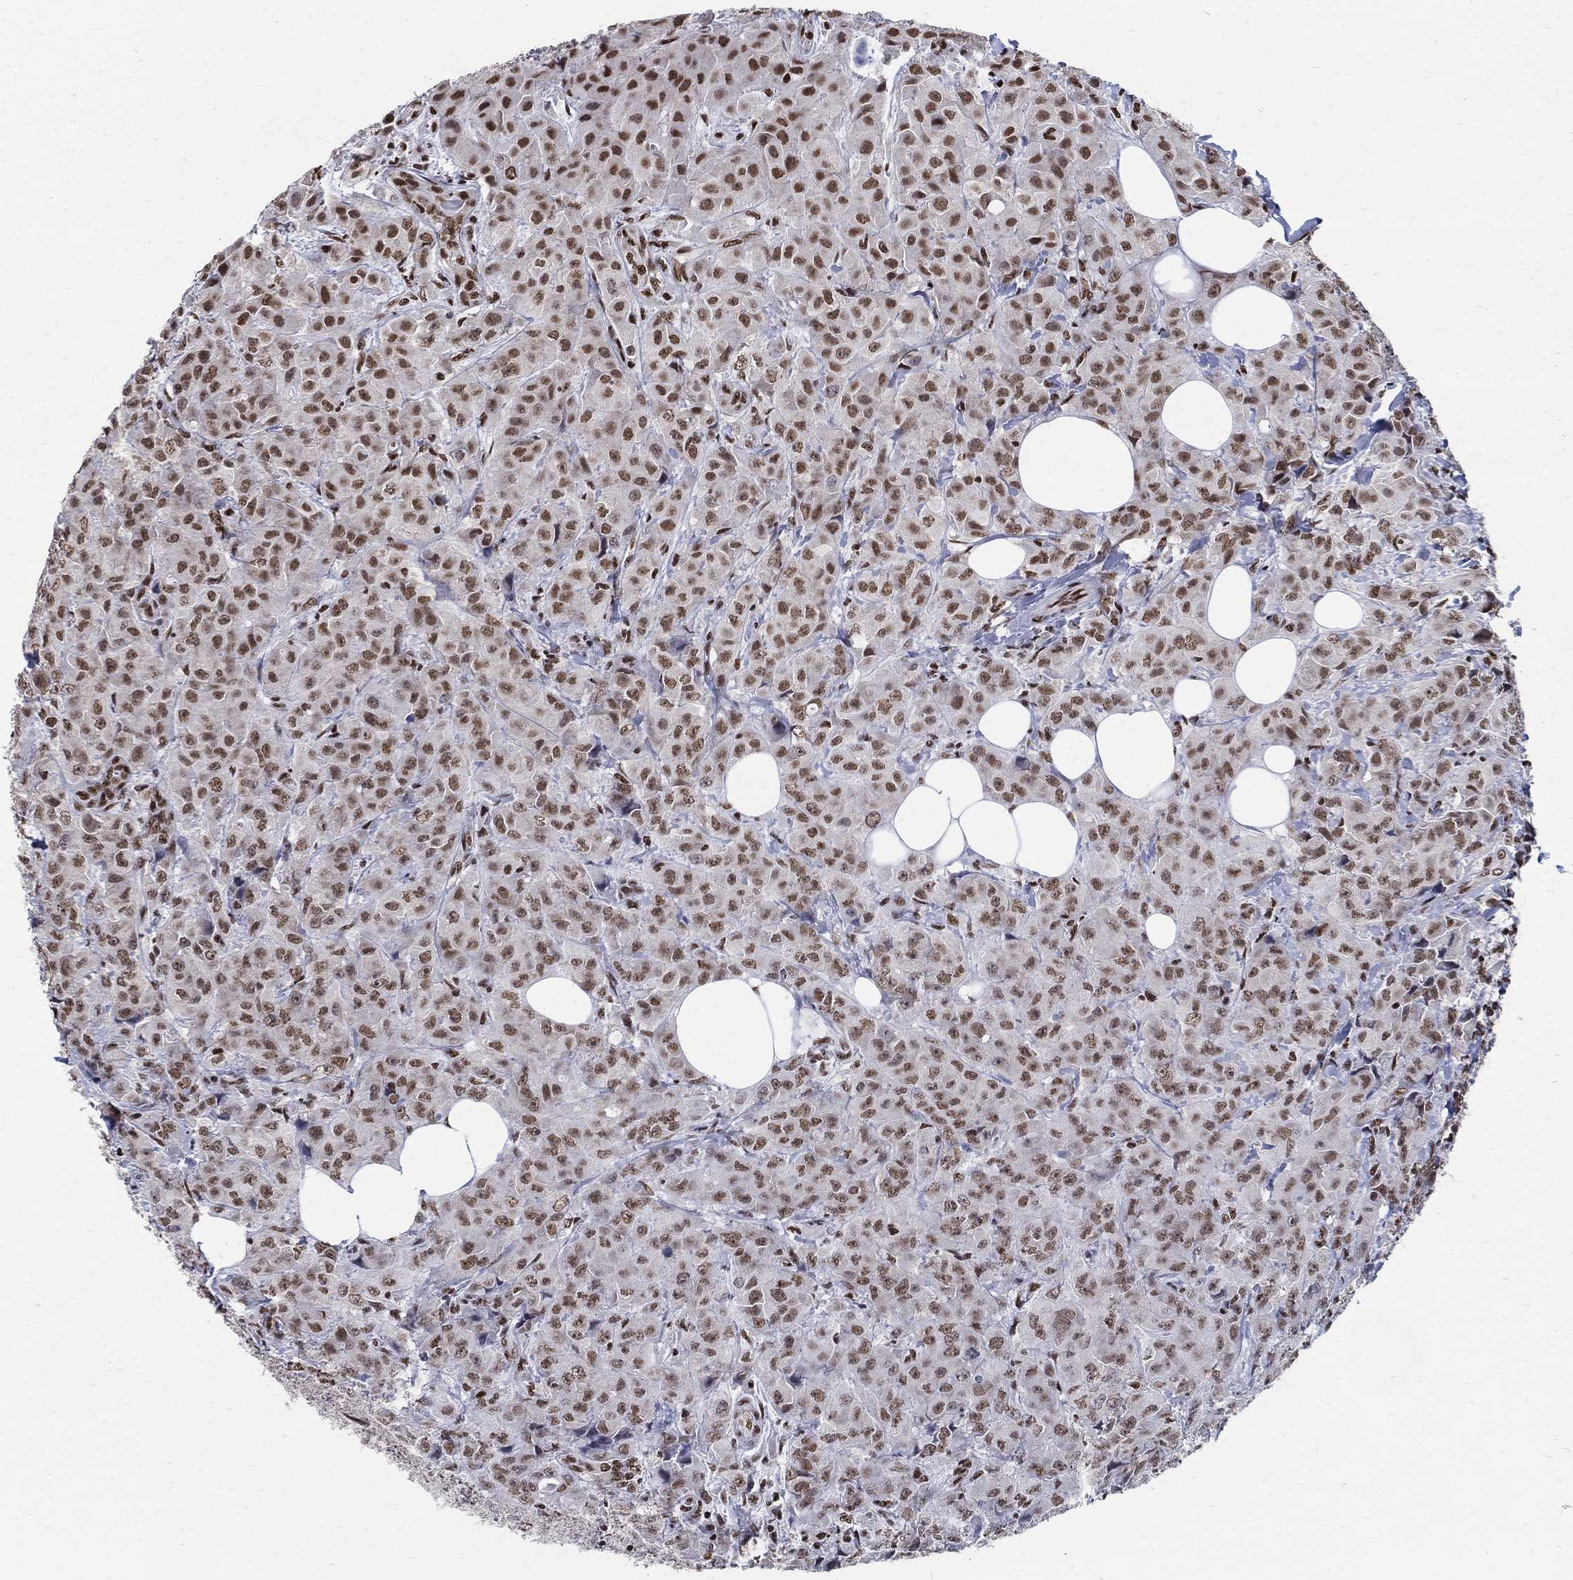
{"staining": {"intensity": "moderate", "quantity": ">75%", "location": "nuclear"}, "tissue": "breast cancer", "cell_type": "Tumor cells", "image_type": "cancer", "snomed": [{"axis": "morphology", "description": "Duct carcinoma"}, {"axis": "topography", "description": "Breast"}], "caption": "A photomicrograph of breast cancer stained for a protein exhibits moderate nuclear brown staining in tumor cells.", "gene": "FBXO16", "patient": {"sex": "female", "age": 43}}